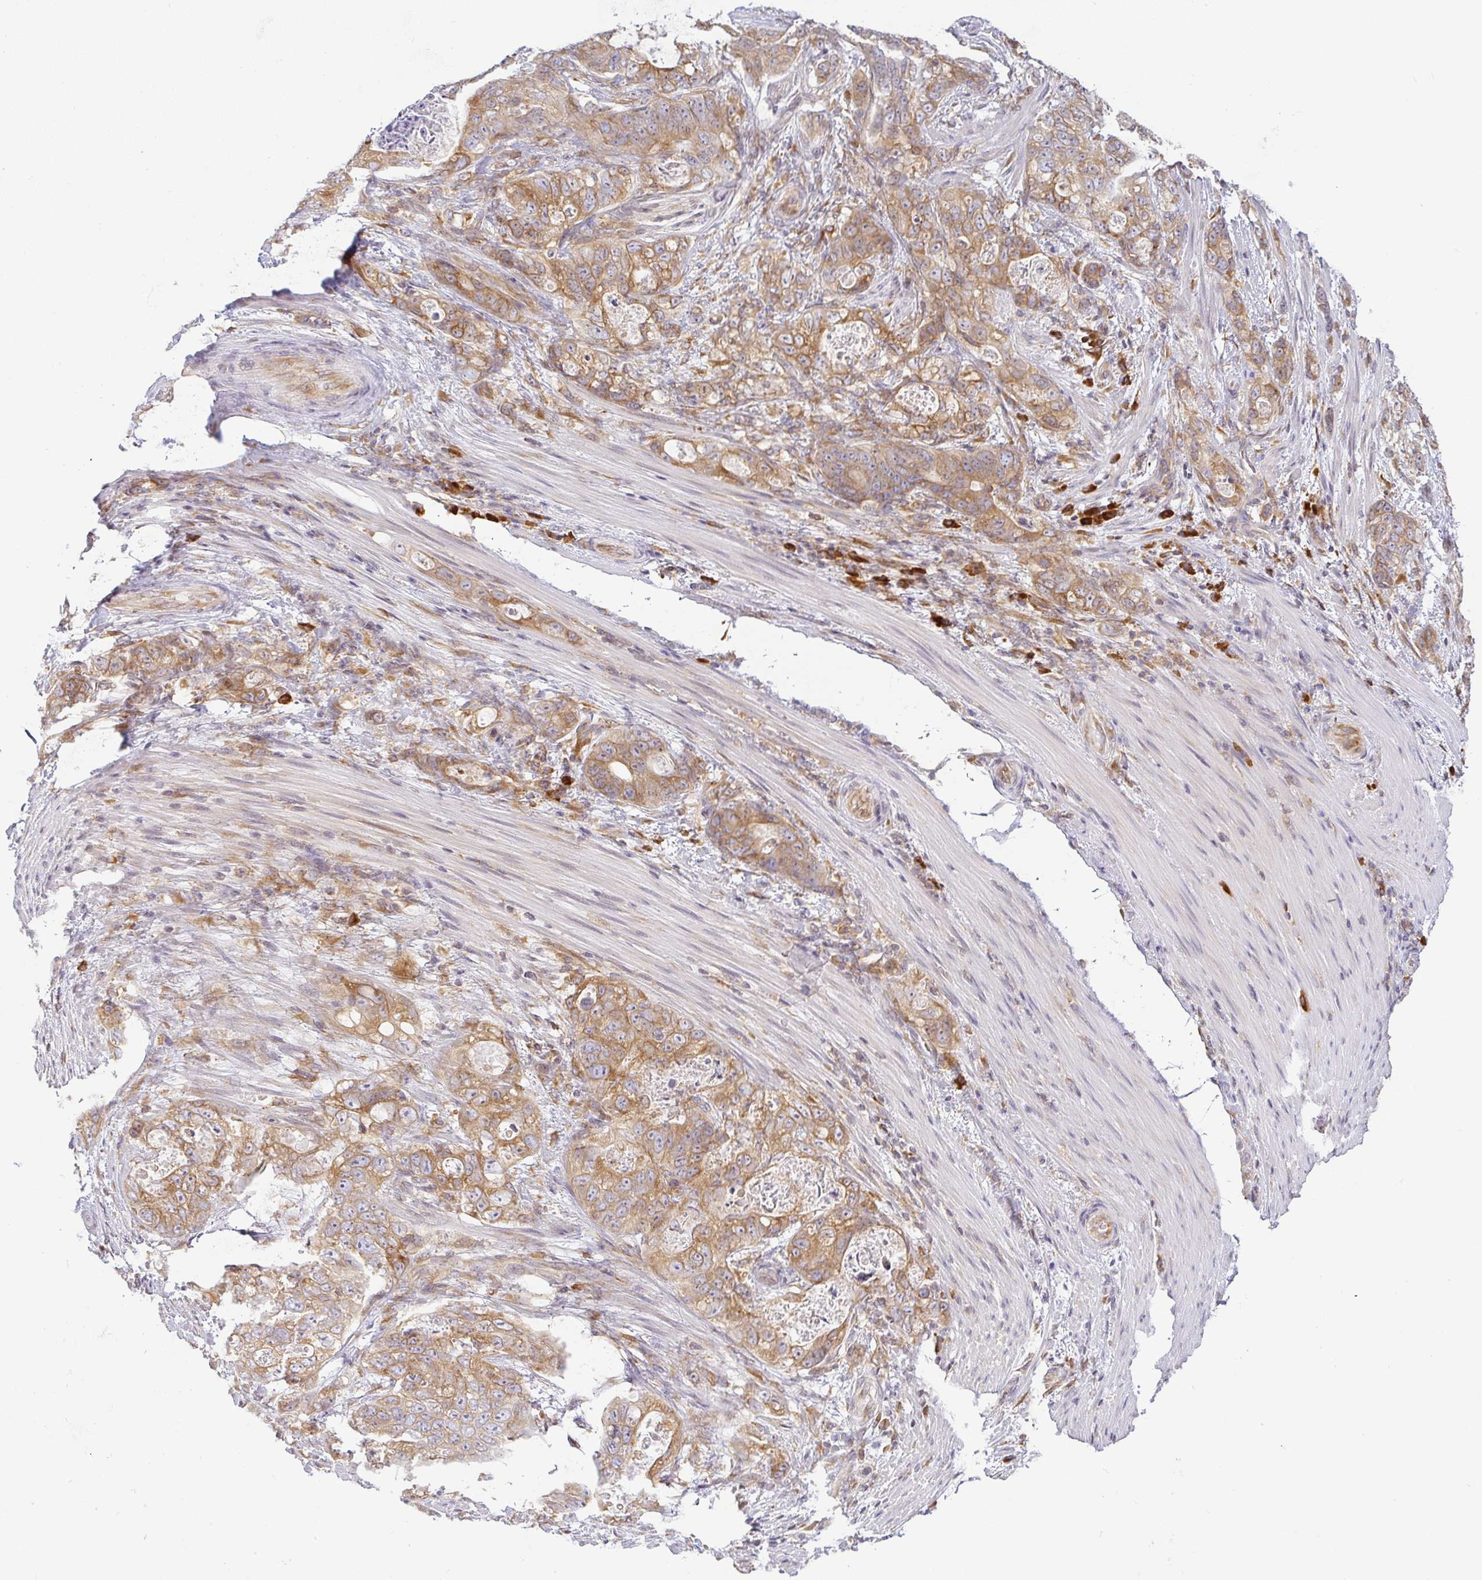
{"staining": {"intensity": "moderate", "quantity": ">75%", "location": "cytoplasmic/membranous"}, "tissue": "stomach cancer", "cell_type": "Tumor cells", "image_type": "cancer", "snomed": [{"axis": "morphology", "description": "Normal tissue, NOS"}, {"axis": "morphology", "description": "Adenocarcinoma, NOS"}, {"axis": "topography", "description": "Stomach"}], "caption": "IHC (DAB) staining of stomach cancer shows moderate cytoplasmic/membranous protein positivity in about >75% of tumor cells.", "gene": "DERL2", "patient": {"sex": "female", "age": 89}}